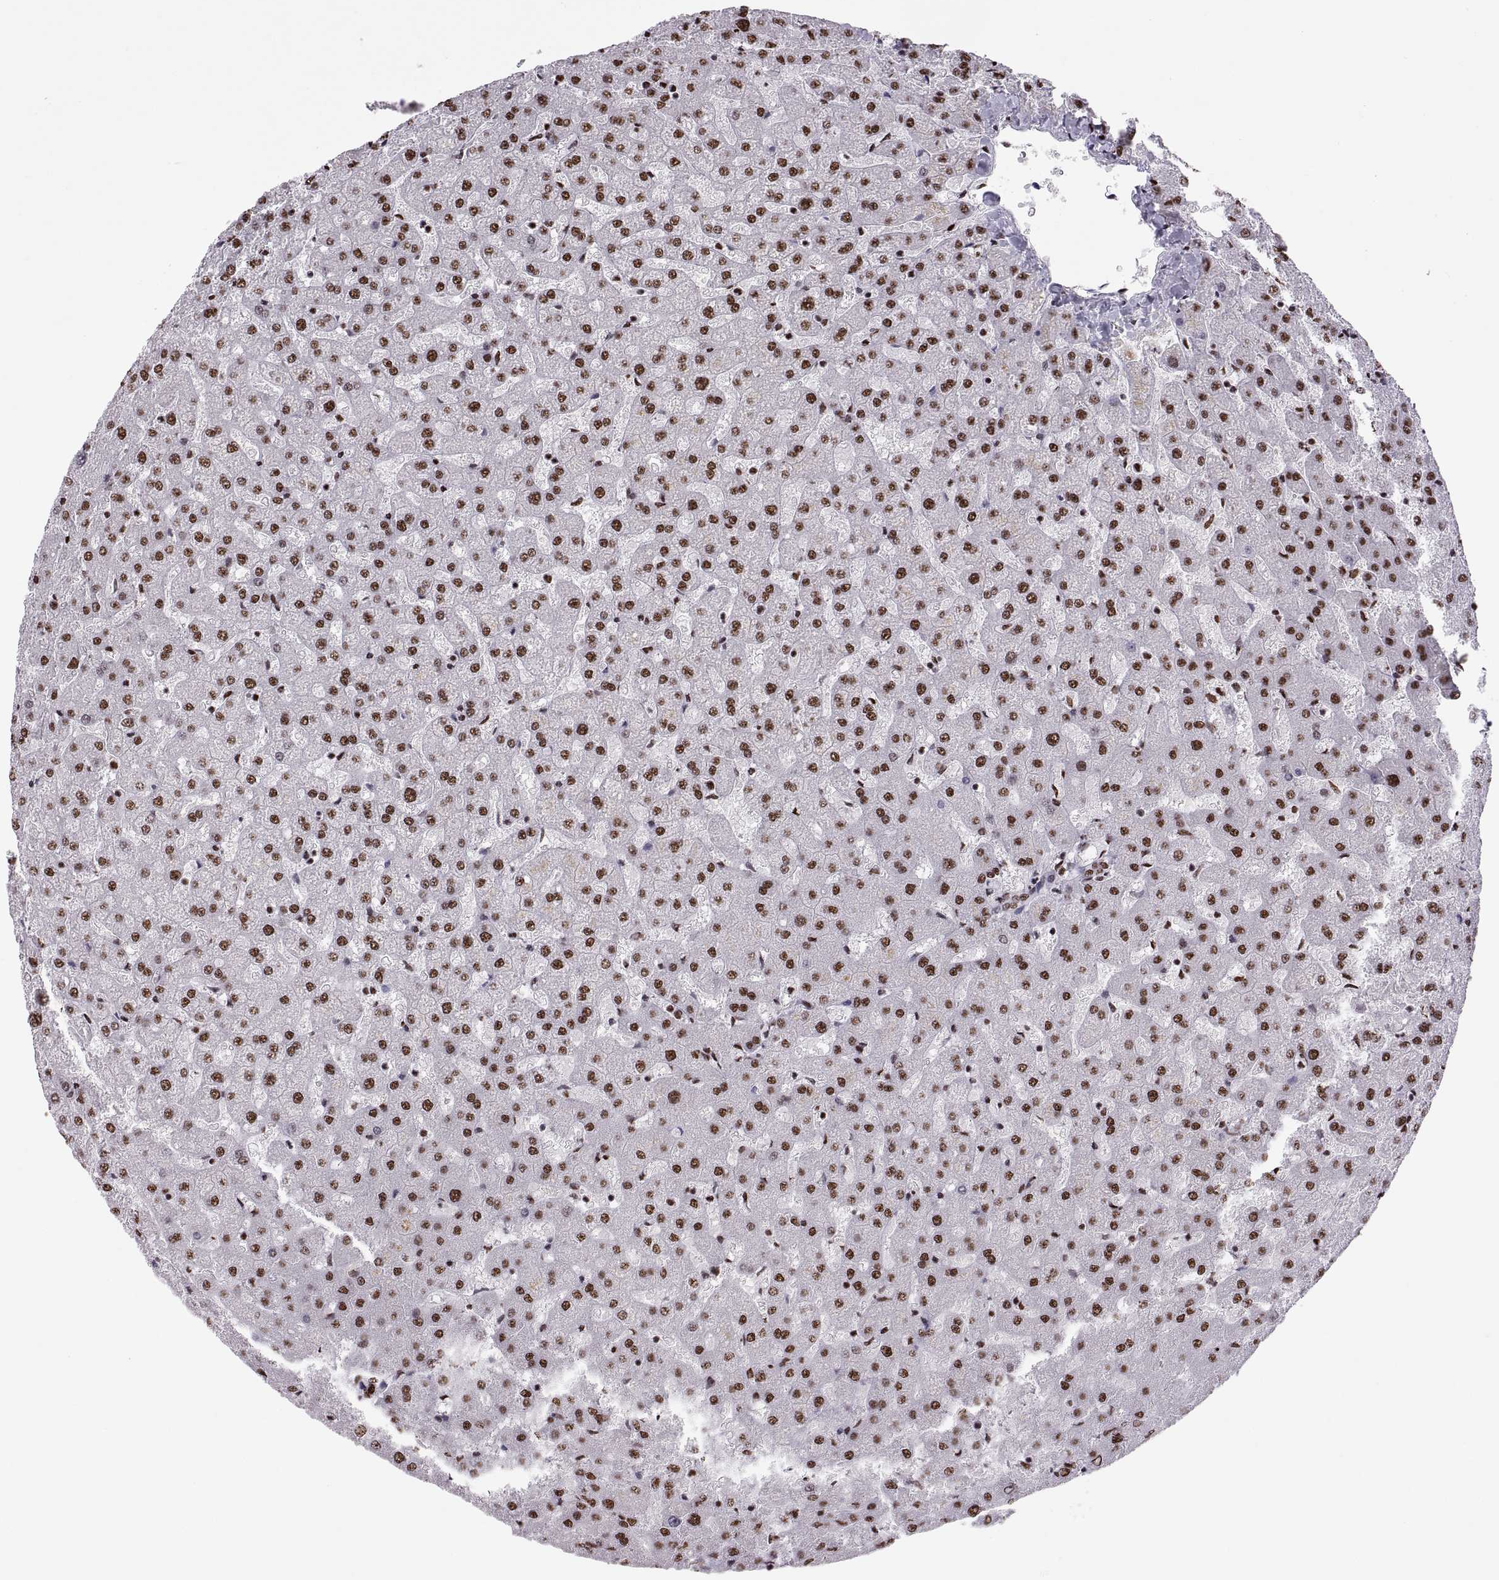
{"staining": {"intensity": "strong", "quantity": ">75%", "location": "nuclear"}, "tissue": "liver", "cell_type": "Cholangiocytes", "image_type": "normal", "snomed": [{"axis": "morphology", "description": "Normal tissue, NOS"}, {"axis": "topography", "description": "Liver"}], "caption": "Unremarkable liver displays strong nuclear expression in approximately >75% of cholangiocytes, visualized by immunohistochemistry.", "gene": "SNAI1", "patient": {"sex": "female", "age": 50}}